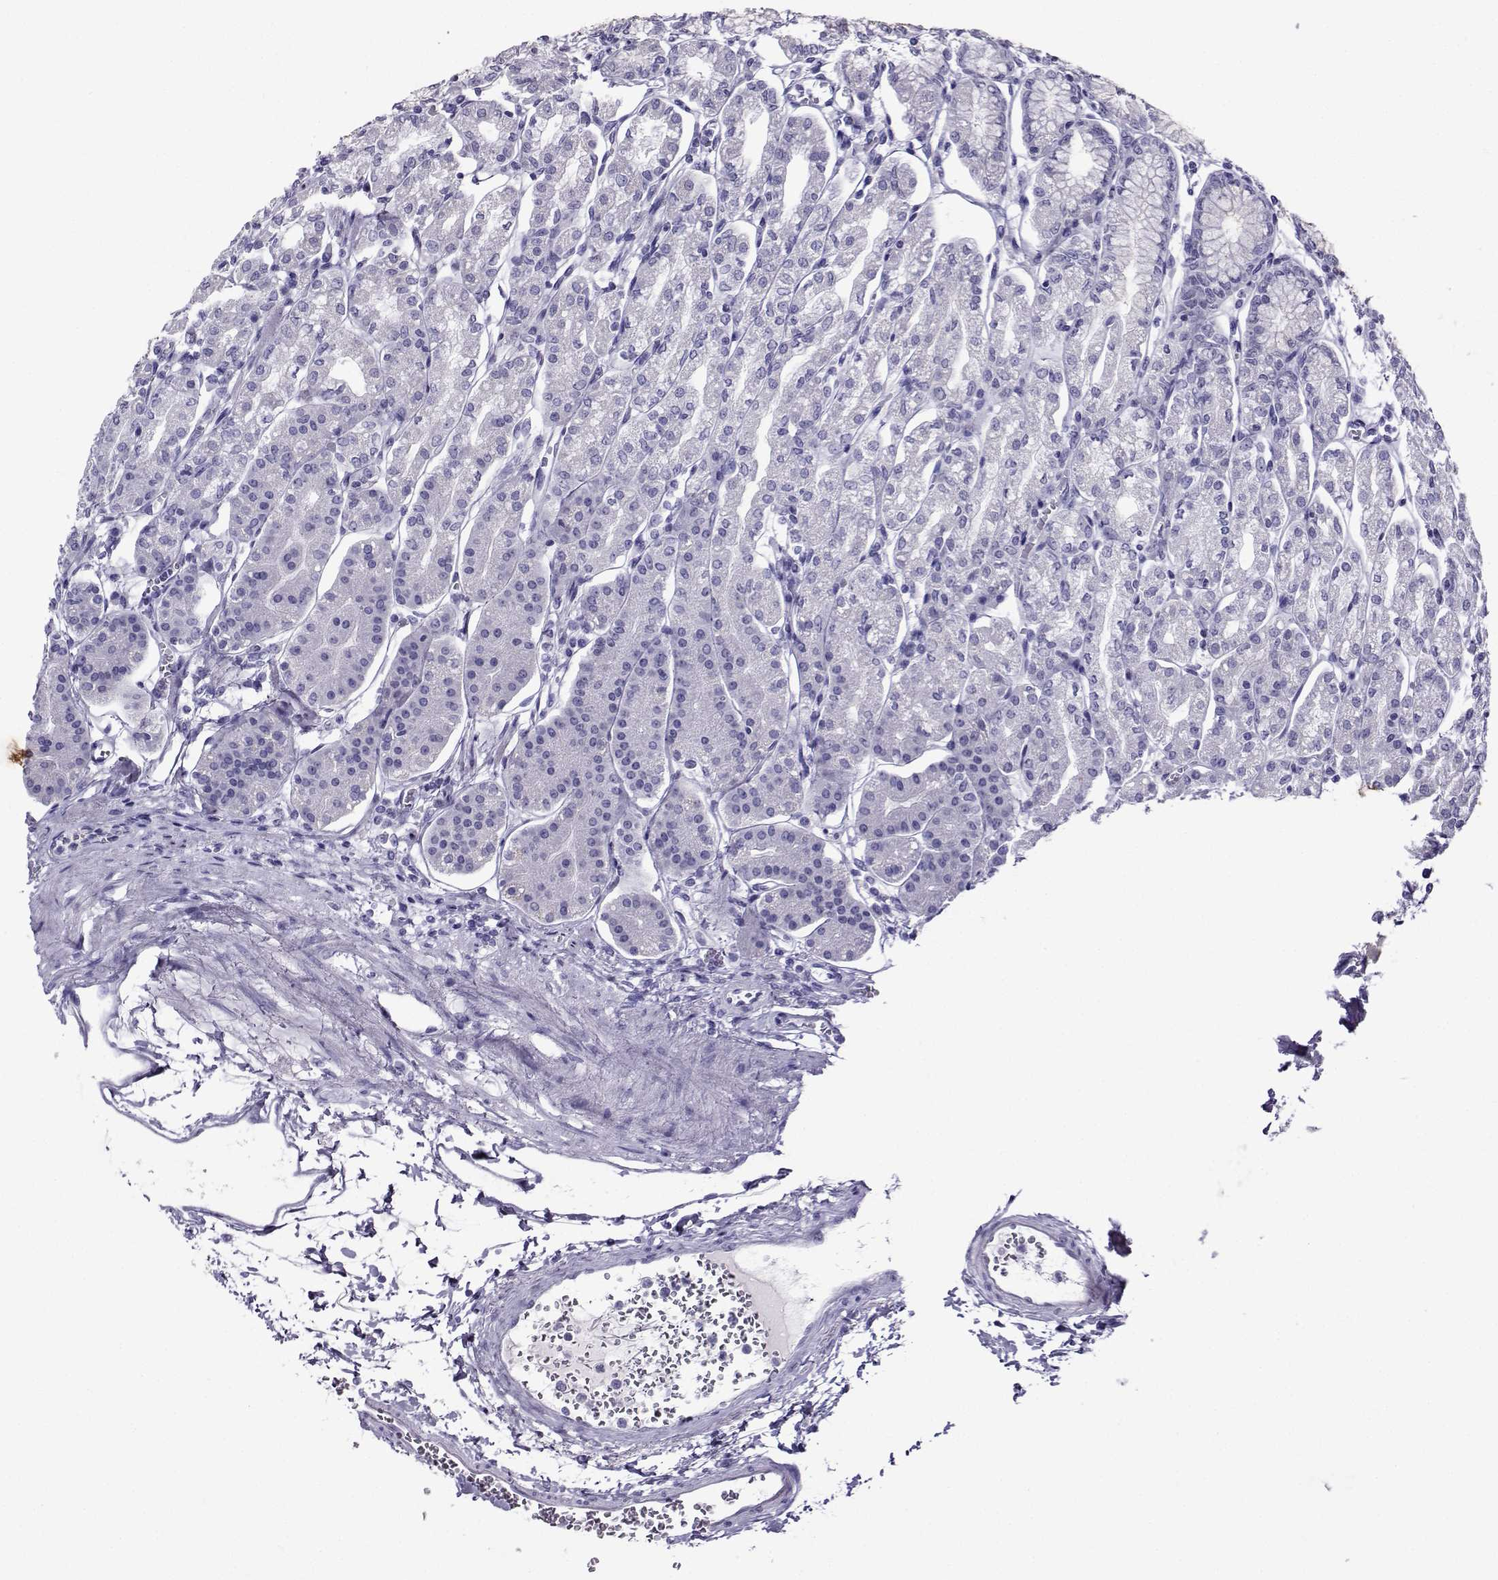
{"staining": {"intensity": "negative", "quantity": "none", "location": "none"}, "tissue": "stomach", "cell_type": "Glandular cells", "image_type": "normal", "snomed": [{"axis": "morphology", "description": "Normal tissue, NOS"}, {"axis": "topography", "description": "Skeletal muscle"}, {"axis": "topography", "description": "Stomach"}], "caption": "Stomach stained for a protein using immunohistochemistry (IHC) reveals no positivity glandular cells.", "gene": "CRYBB1", "patient": {"sex": "female", "age": 57}}